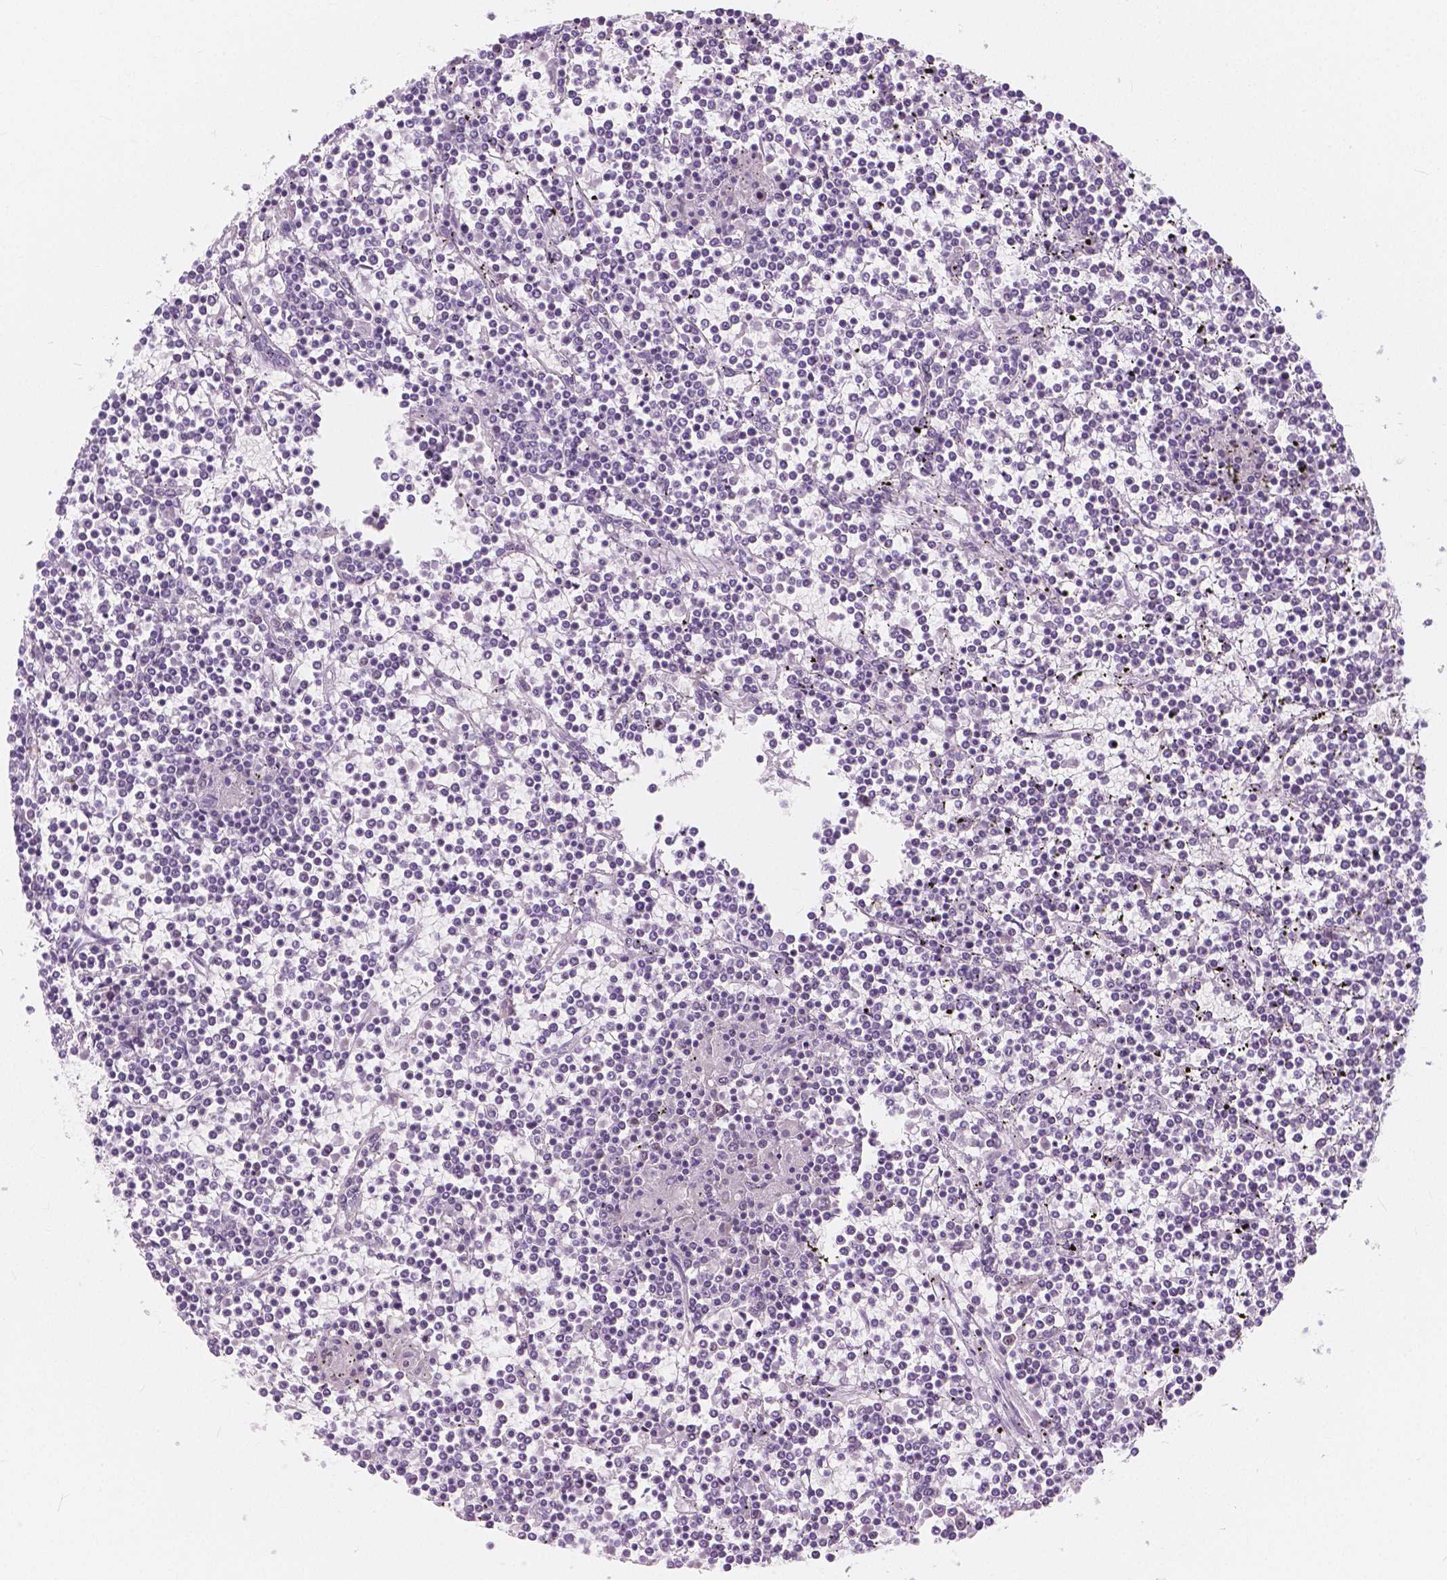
{"staining": {"intensity": "negative", "quantity": "none", "location": "none"}, "tissue": "lymphoma", "cell_type": "Tumor cells", "image_type": "cancer", "snomed": [{"axis": "morphology", "description": "Malignant lymphoma, non-Hodgkin's type, Low grade"}, {"axis": "topography", "description": "Spleen"}], "caption": "Tumor cells are negative for protein expression in human low-grade malignant lymphoma, non-Hodgkin's type. The staining is performed using DAB (3,3'-diaminobenzidine) brown chromogen with nuclei counter-stained in using hematoxylin.", "gene": "NOLC1", "patient": {"sex": "female", "age": 19}}